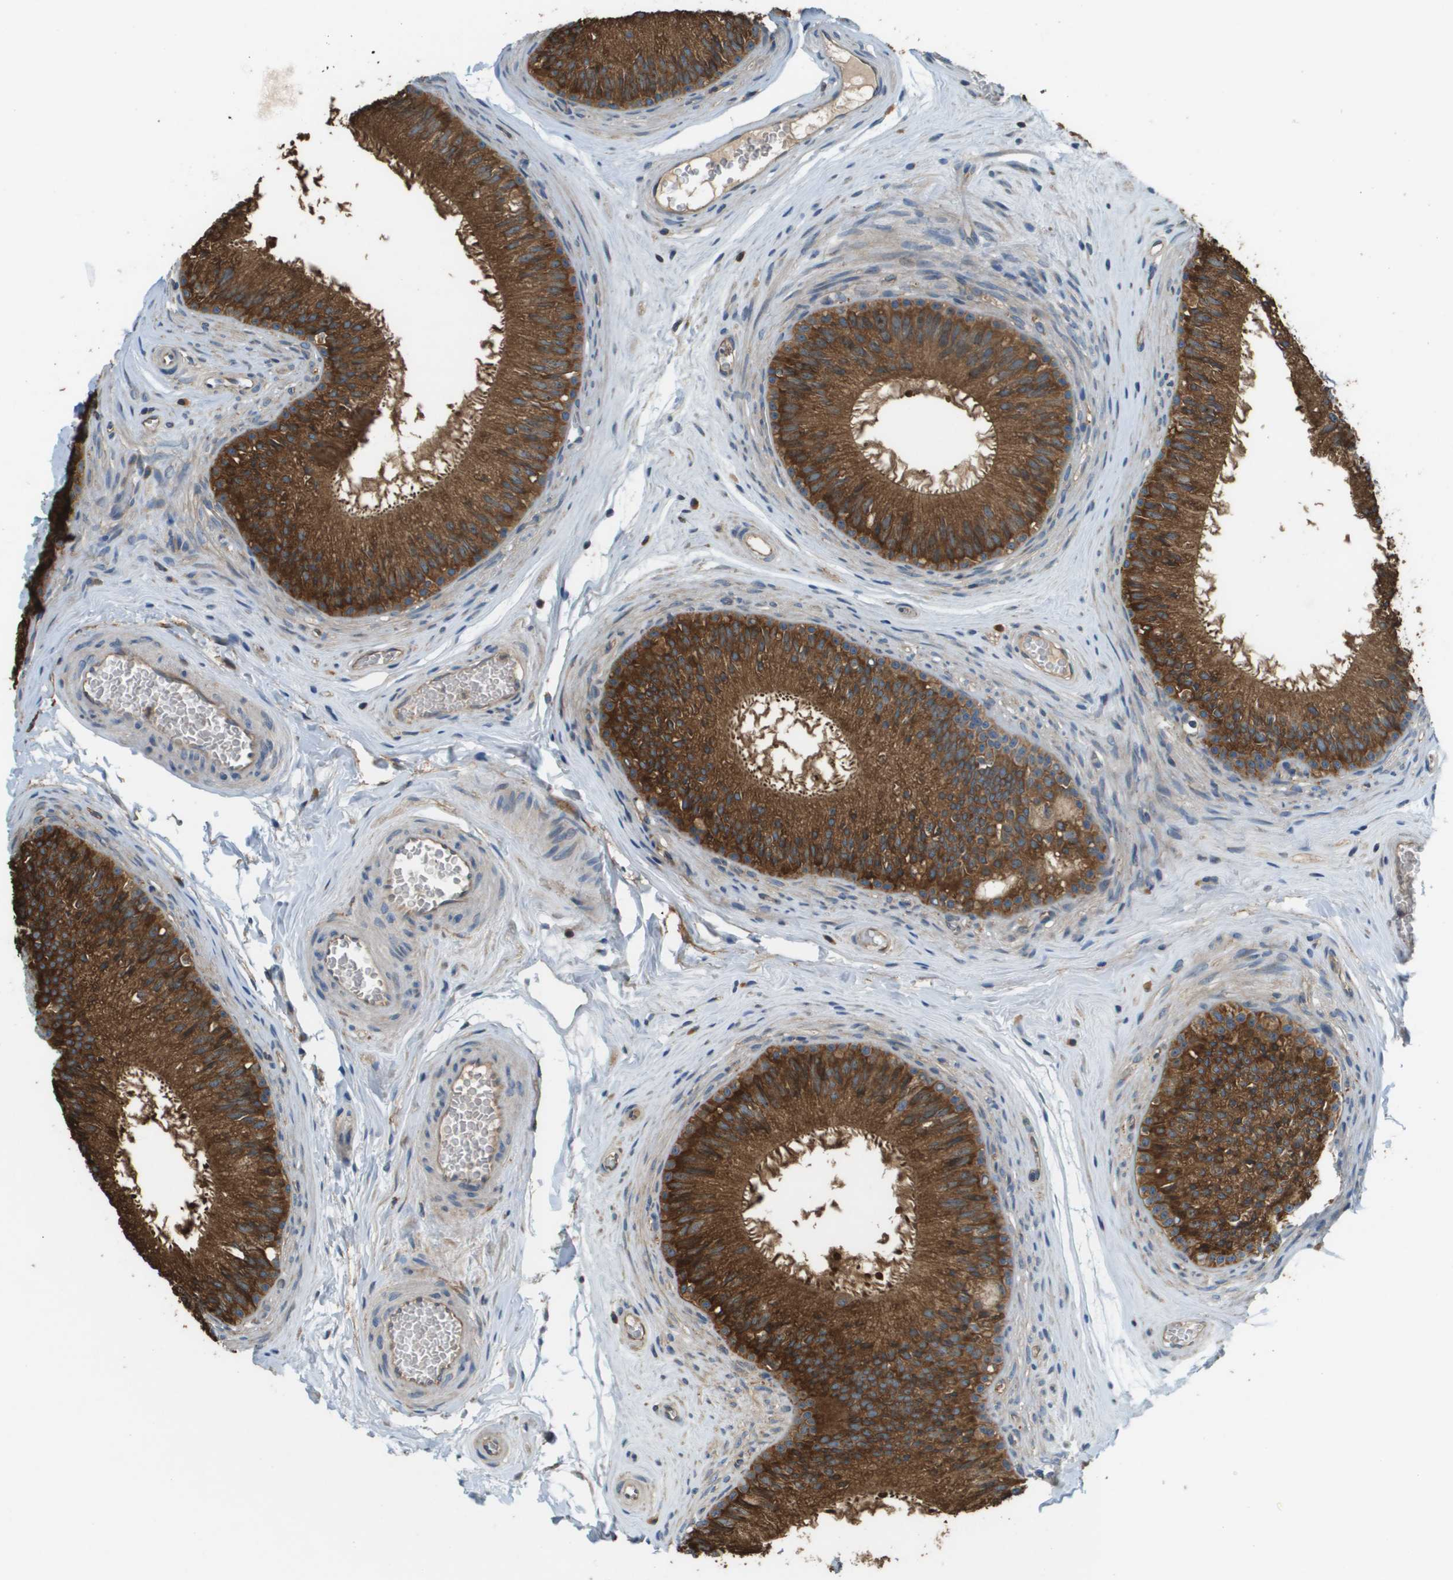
{"staining": {"intensity": "strong", "quantity": ">75%", "location": "cytoplasmic/membranous"}, "tissue": "epididymis", "cell_type": "Glandular cells", "image_type": "normal", "snomed": [{"axis": "morphology", "description": "Normal tissue, NOS"}, {"axis": "topography", "description": "Testis"}, {"axis": "topography", "description": "Epididymis"}], "caption": "This micrograph shows IHC staining of unremarkable human epididymis, with high strong cytoplasmic/membranous positivity in about >75% of glandular cells.", "gene": "SAMSN1", "patient": {"sex": "male", "age": 36}}